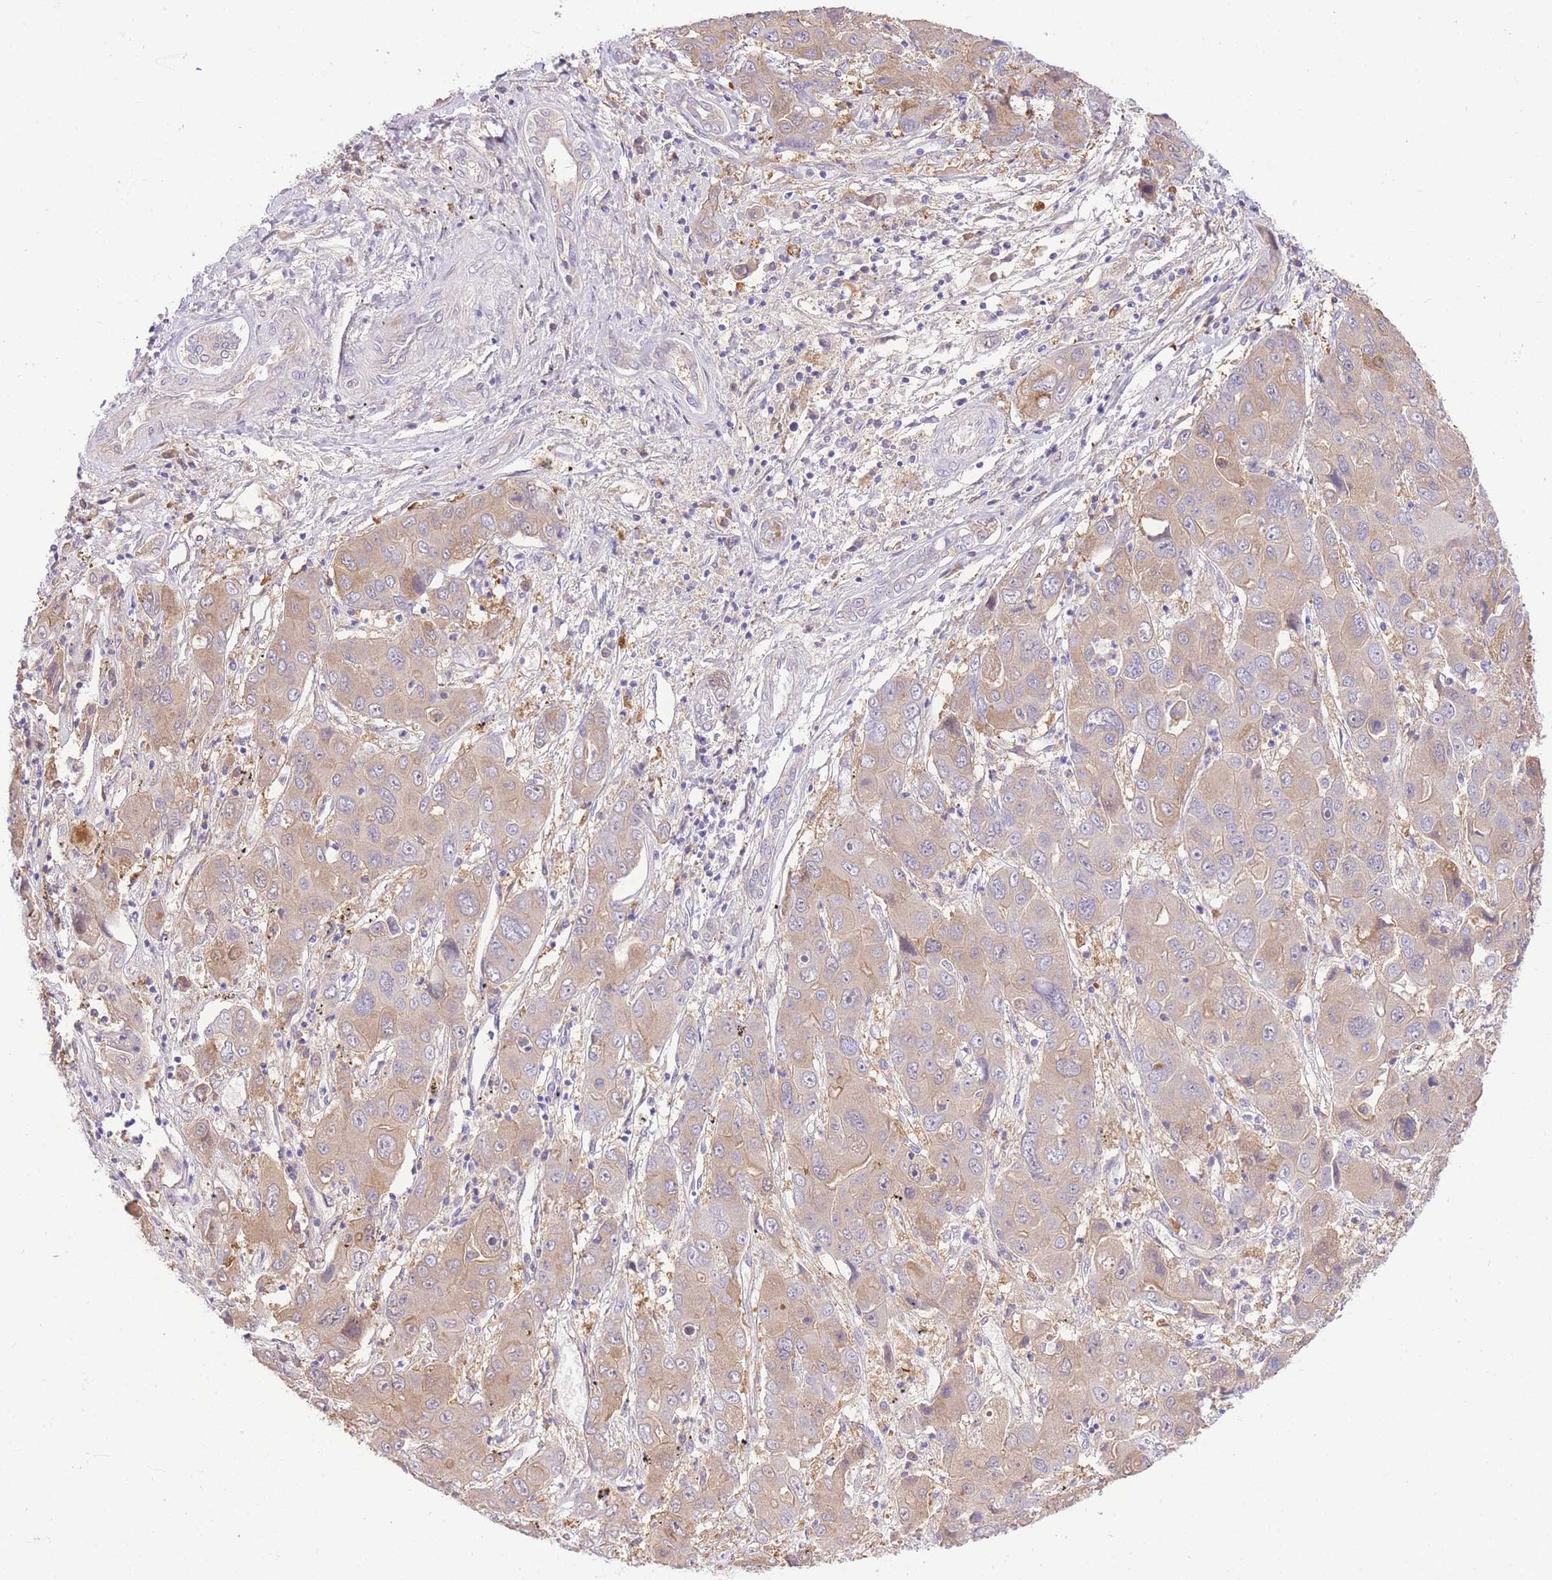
{"staining": {"intensity": "weak", "quantity": "25%-75%", "location": "cytoplasmic/membranous"}, "tissue": "liver cancer", "cell_type": "Tumor cells", "image_type": "cancer", "snomed": [{"axis": "morphology", "description": "Cholangiocarcinoma"}, {"axis": "topography", "description": "Liver"}], "caption": "Immunohistochemical staining of liver cholangiocarcinoma demonstrates low levels of weak cytoplasmic/membranous positivity in approximately 25%-75% of tumor cells.", "gene": "LIPH", "patient": {"sex": "male", "age": 67}}